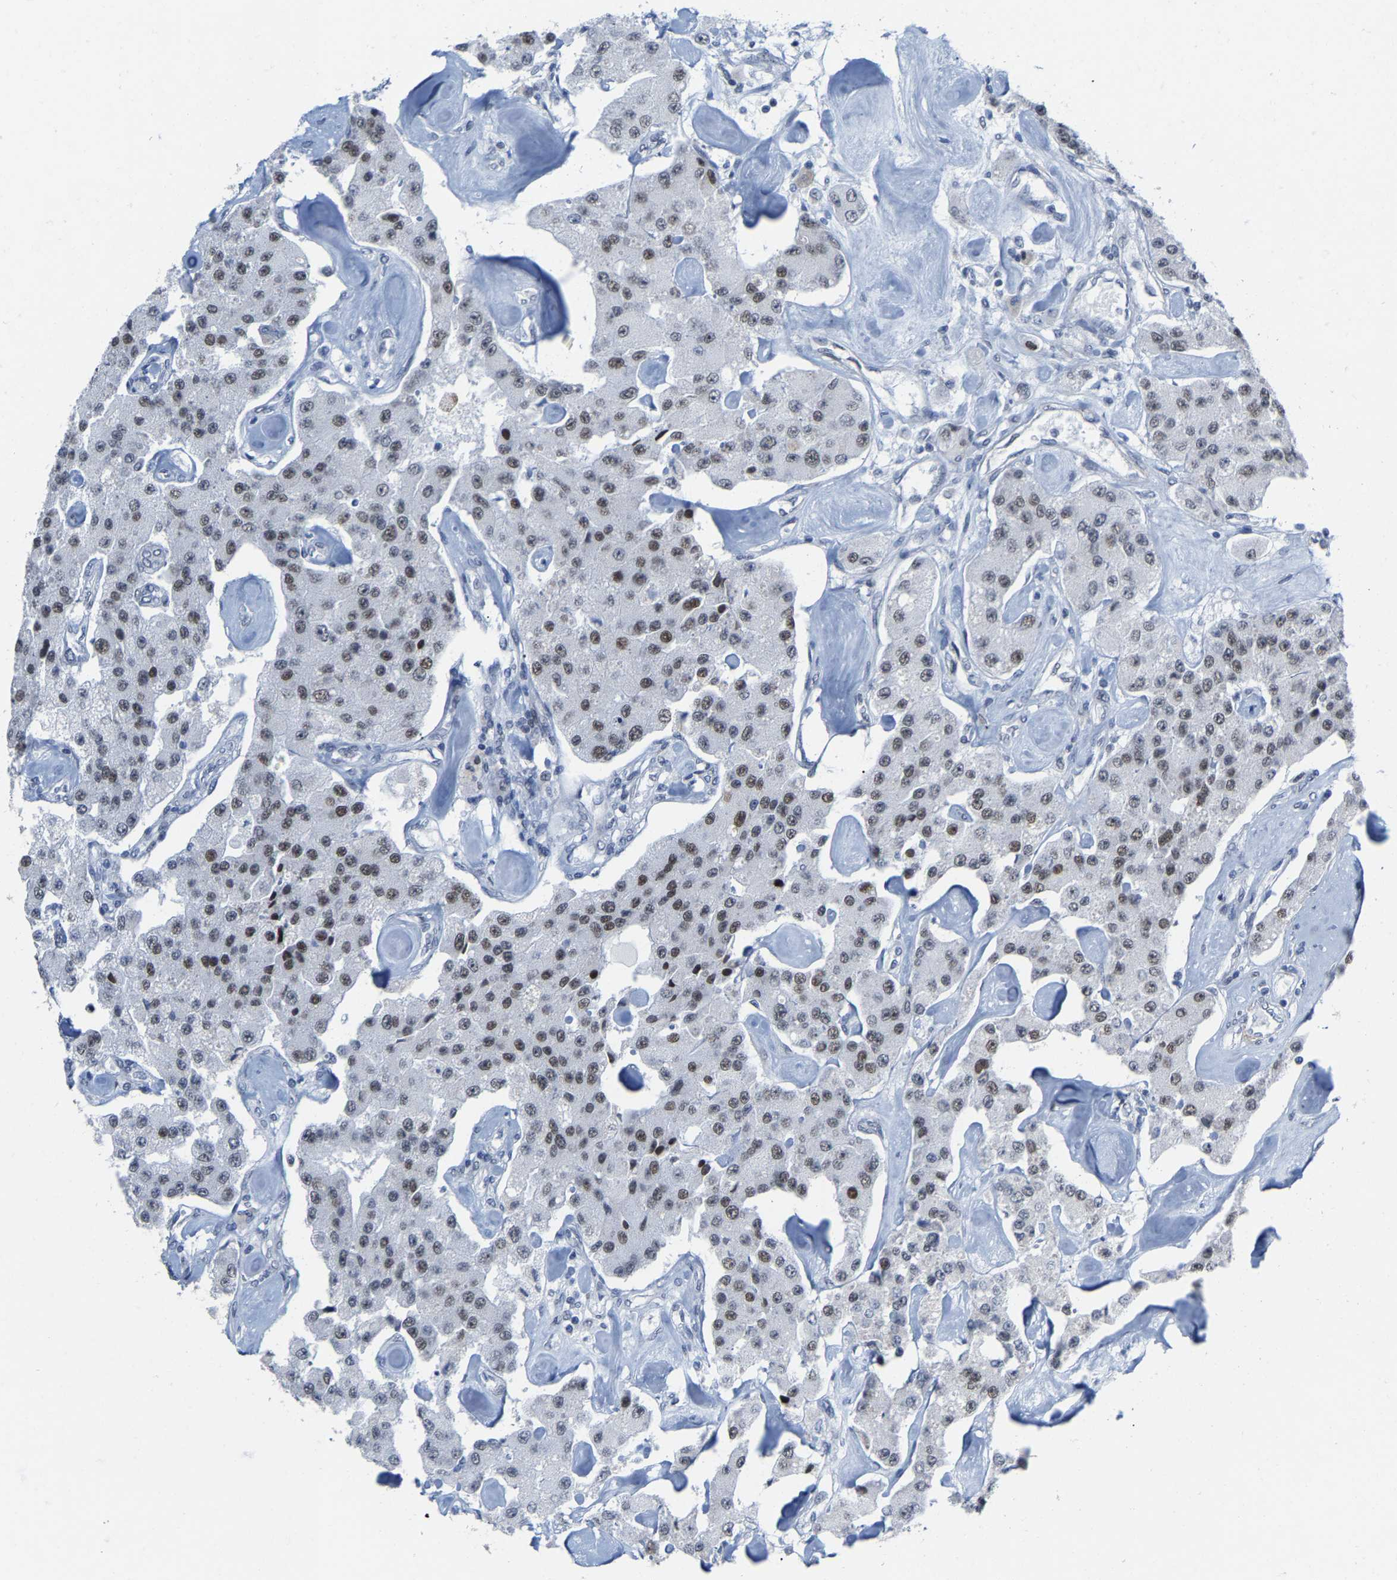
{"staining": {"intensity": "moderate", "quantity": ">75%", "location": "nuclear"}, "tissue": "carcinoid", "cell_type": "Tumor cells", "image_type": "cancer", "snomed": [{"axis": "morphology", "description": "Carcinoid, malignant, NOS"}, {"axis": "topography", "description": "Pancreas"}], "caption": "Malignant carcinoid stained with IHC displays moderate nuclear staining in about >75% of tumor cells.", "gene": "FAM180A", "patient": {"sex": "male", "age": 41}}